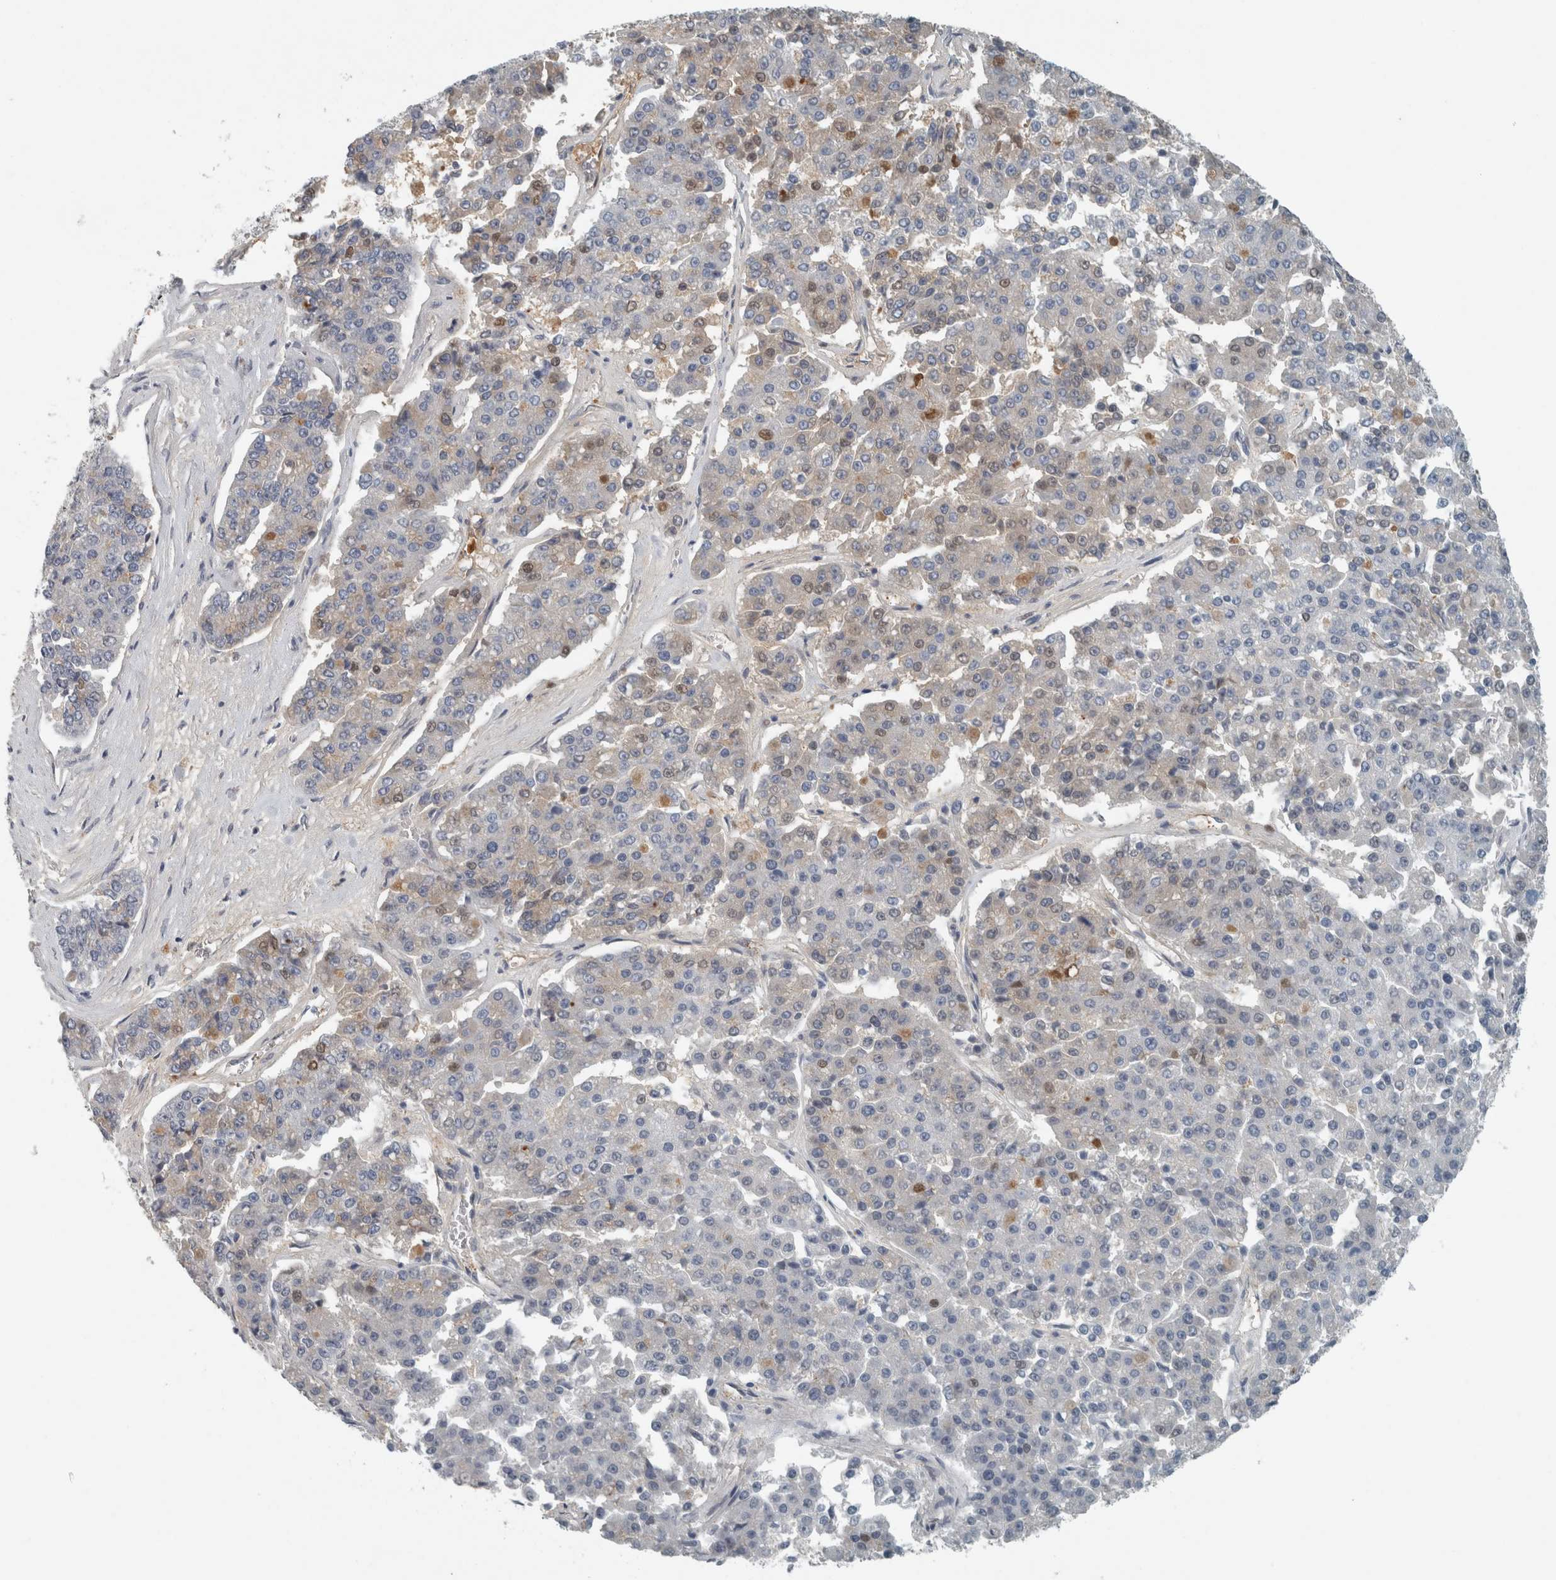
{"staining": {"intensity": "weak", "quantity": "<25%", "location": "cytoplasmic/membranous"}, "tissue": "pancreatic cancer", "cell_type": "Tumor cells", "image_type": "cancer", "snomed": [{"axis": "morphology", "description": "Adenocarcinoma, NOS"}, {"axis": "topography", "description": "Pancreas"}], "caption": "An image of pancreatic cancer (adenocarcinoma) stained for a protein reveals no brown staining in tumor cells.", "gene": "CHL1", "patient": {"sex": "male", "age": 50}}